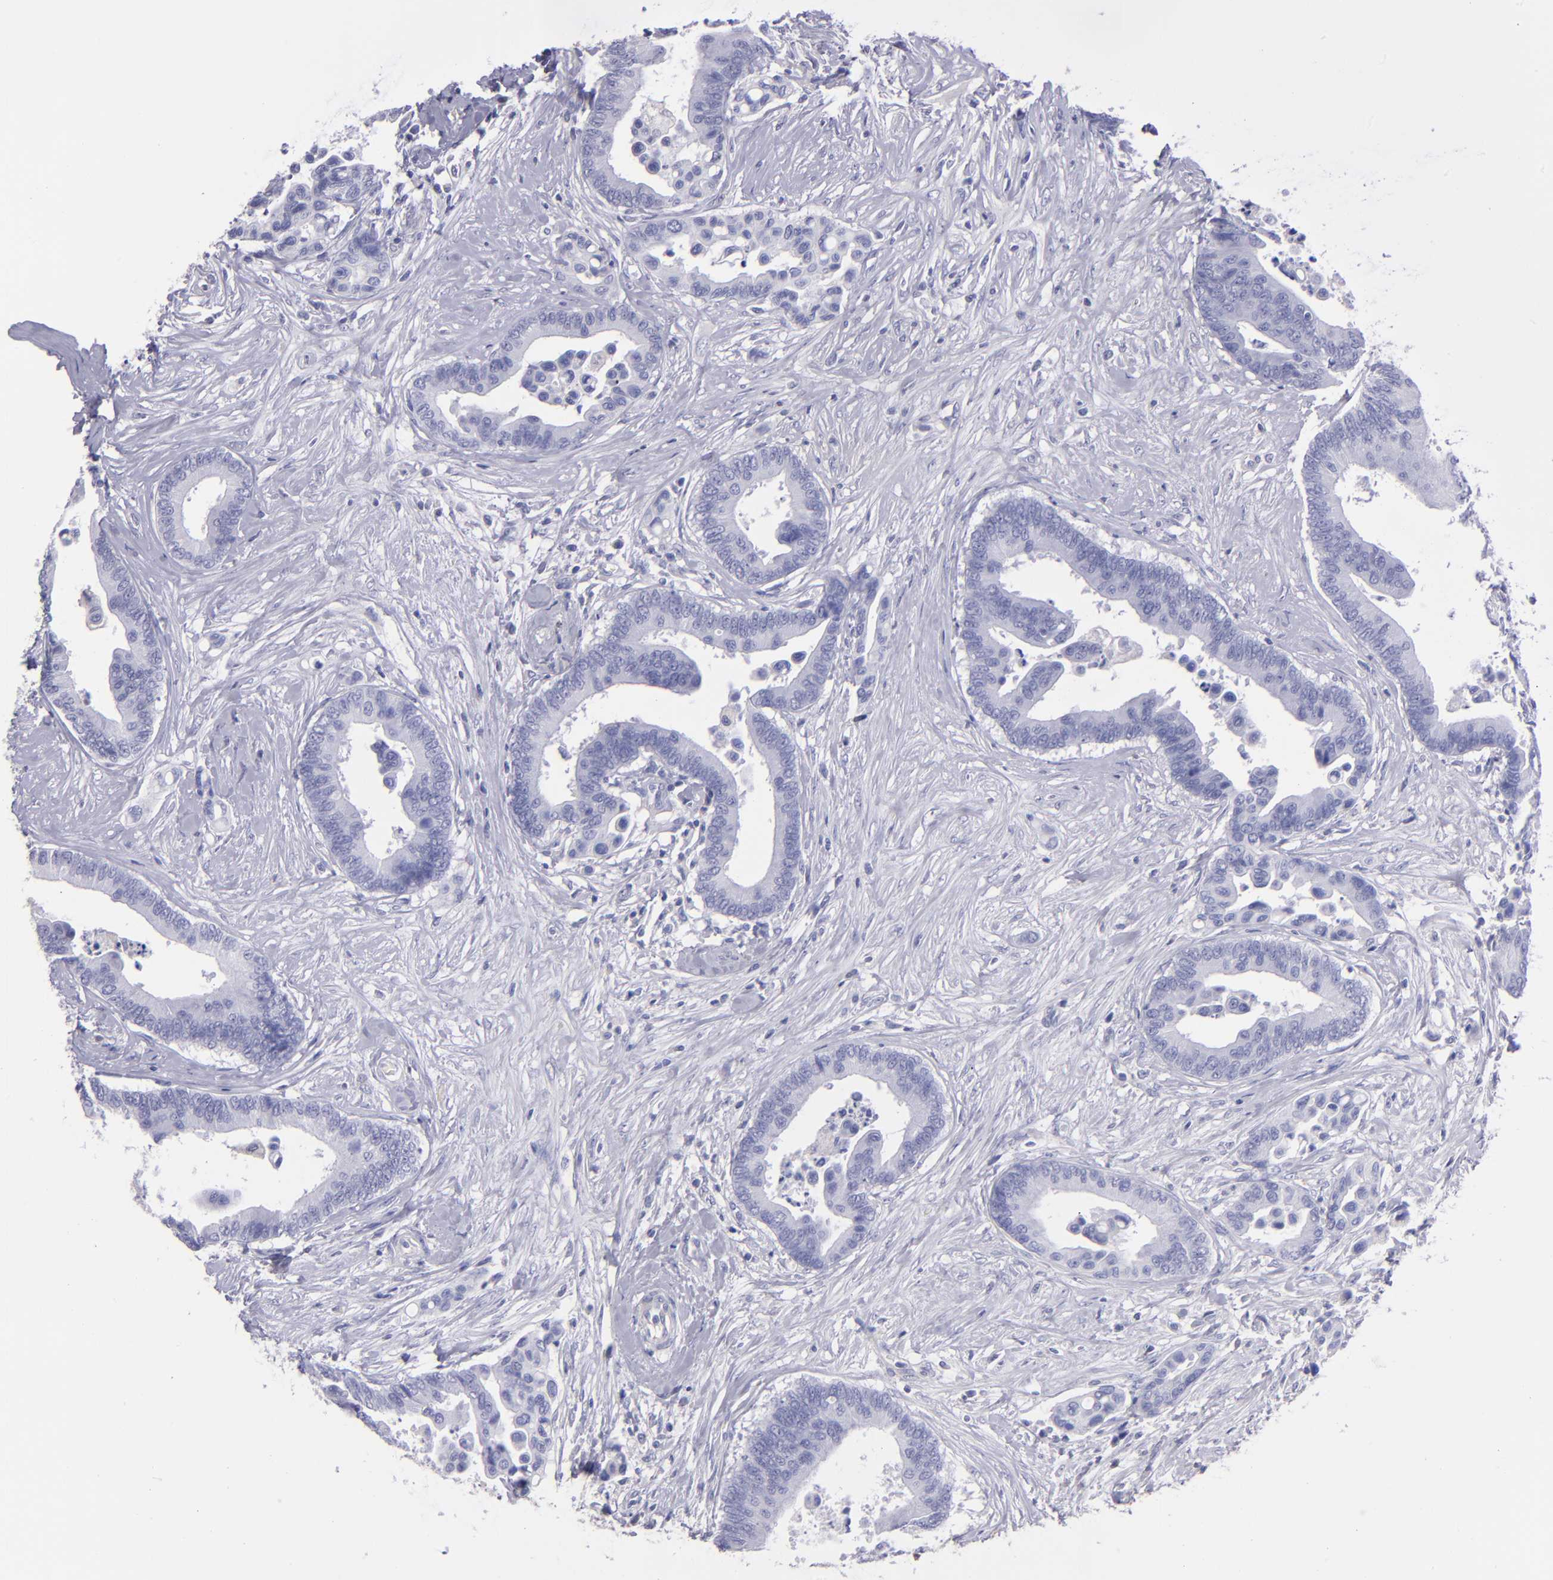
{"staining": {"intensity": "negative", "quantity": "none", "location": "none"}, "tissue": "colorectal cancer", "cell_type": "Tumor cells", "image_type": "cancer", "snomed": [{"axis": "morphology", "description": "Adenocarcinoma, NOS"}, {"axis": "topography", "description": "Colon"}], "caption": "This is an immunohistochemistry (IHC) image of human colorectal cancer. There is no positivity in tumor cells.", "gene": "TG", "patient": {"sex": "male", "age": 82}}